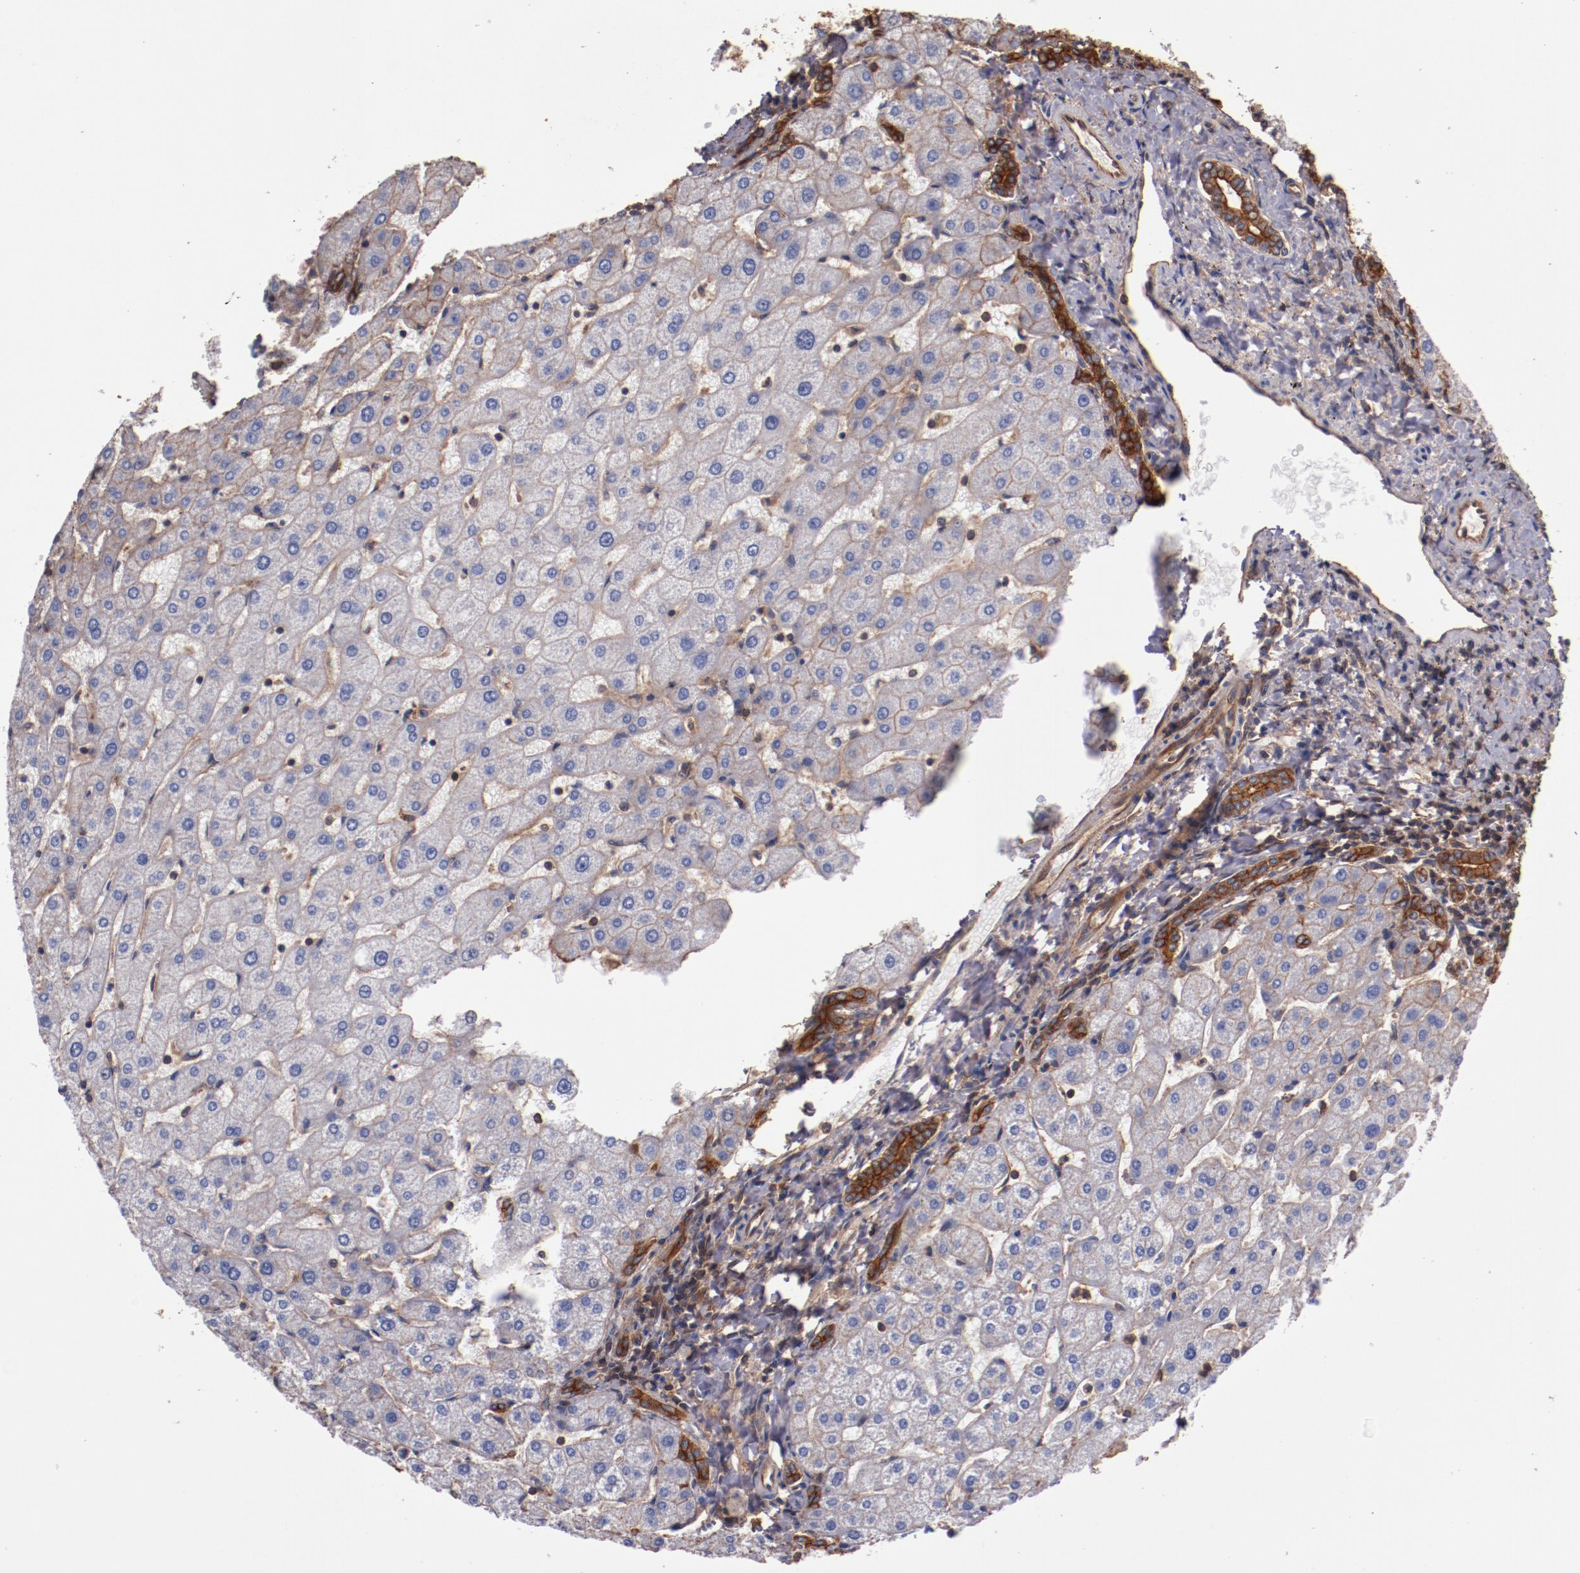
{"staining": {"intensity": "strong", "quantity": ">75%", "location": "cytoplasmic/membranous"}, "tissue": "liver", "cell_type": "Cholangiocytes", "image_type": "normal", "snomed": [{"axis": "morphology", "description": "Normal tissue, NOS"}, {"axis": "topography", "description": "Liver"}], "caption": "Immunohistochemical staining of benign liver shows >75% levels of strong cytoplasmic/membranous protein expression in approximately >75% of cholangiocytes. The staining is performed using DAB brown chromogen to label protein expression. The nuclei are counter-stained blue using hematoxylin.", "gene": "TMOD3", "patient": {"sex": "male", "age": 67}}